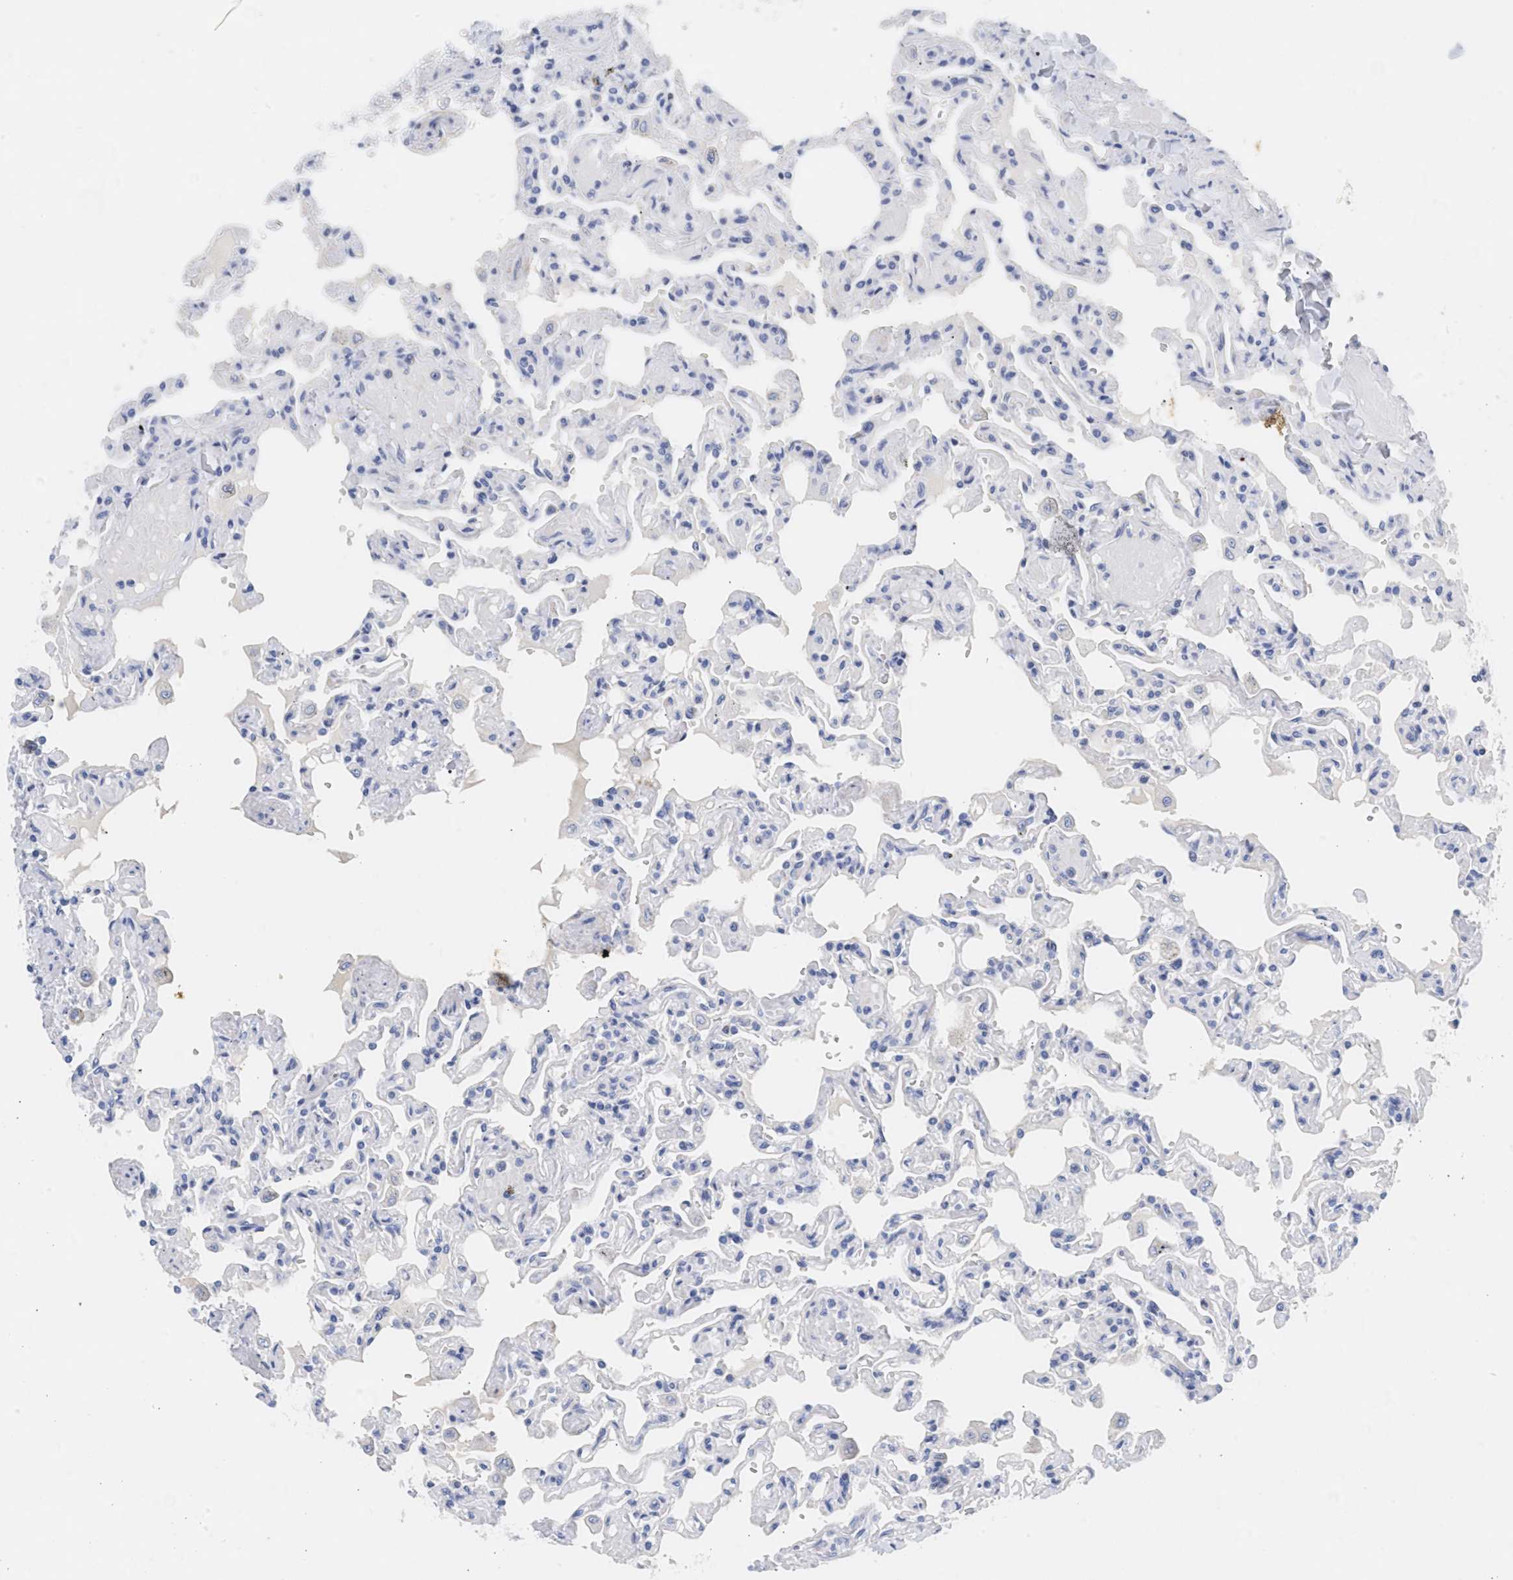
{"staining": {"intensity": "negative", "quantity": "none", "location": "none"}, "tissue": "lung", "cell_type": "Alveolar cells", "image_type": "normal", "snomed": [{"axis": "morphology", "description": "Normal tissue, NOS"}, {"axis": "topography", "description": "Lung"}], "caption": "An immunohistochemistry (IHC) photomicrograph of unremarkable lung is shown. There is no staining in alveolar cells of lung.", "gene": "SPATA3", "patient": {"sex": "male", "age": 21}}